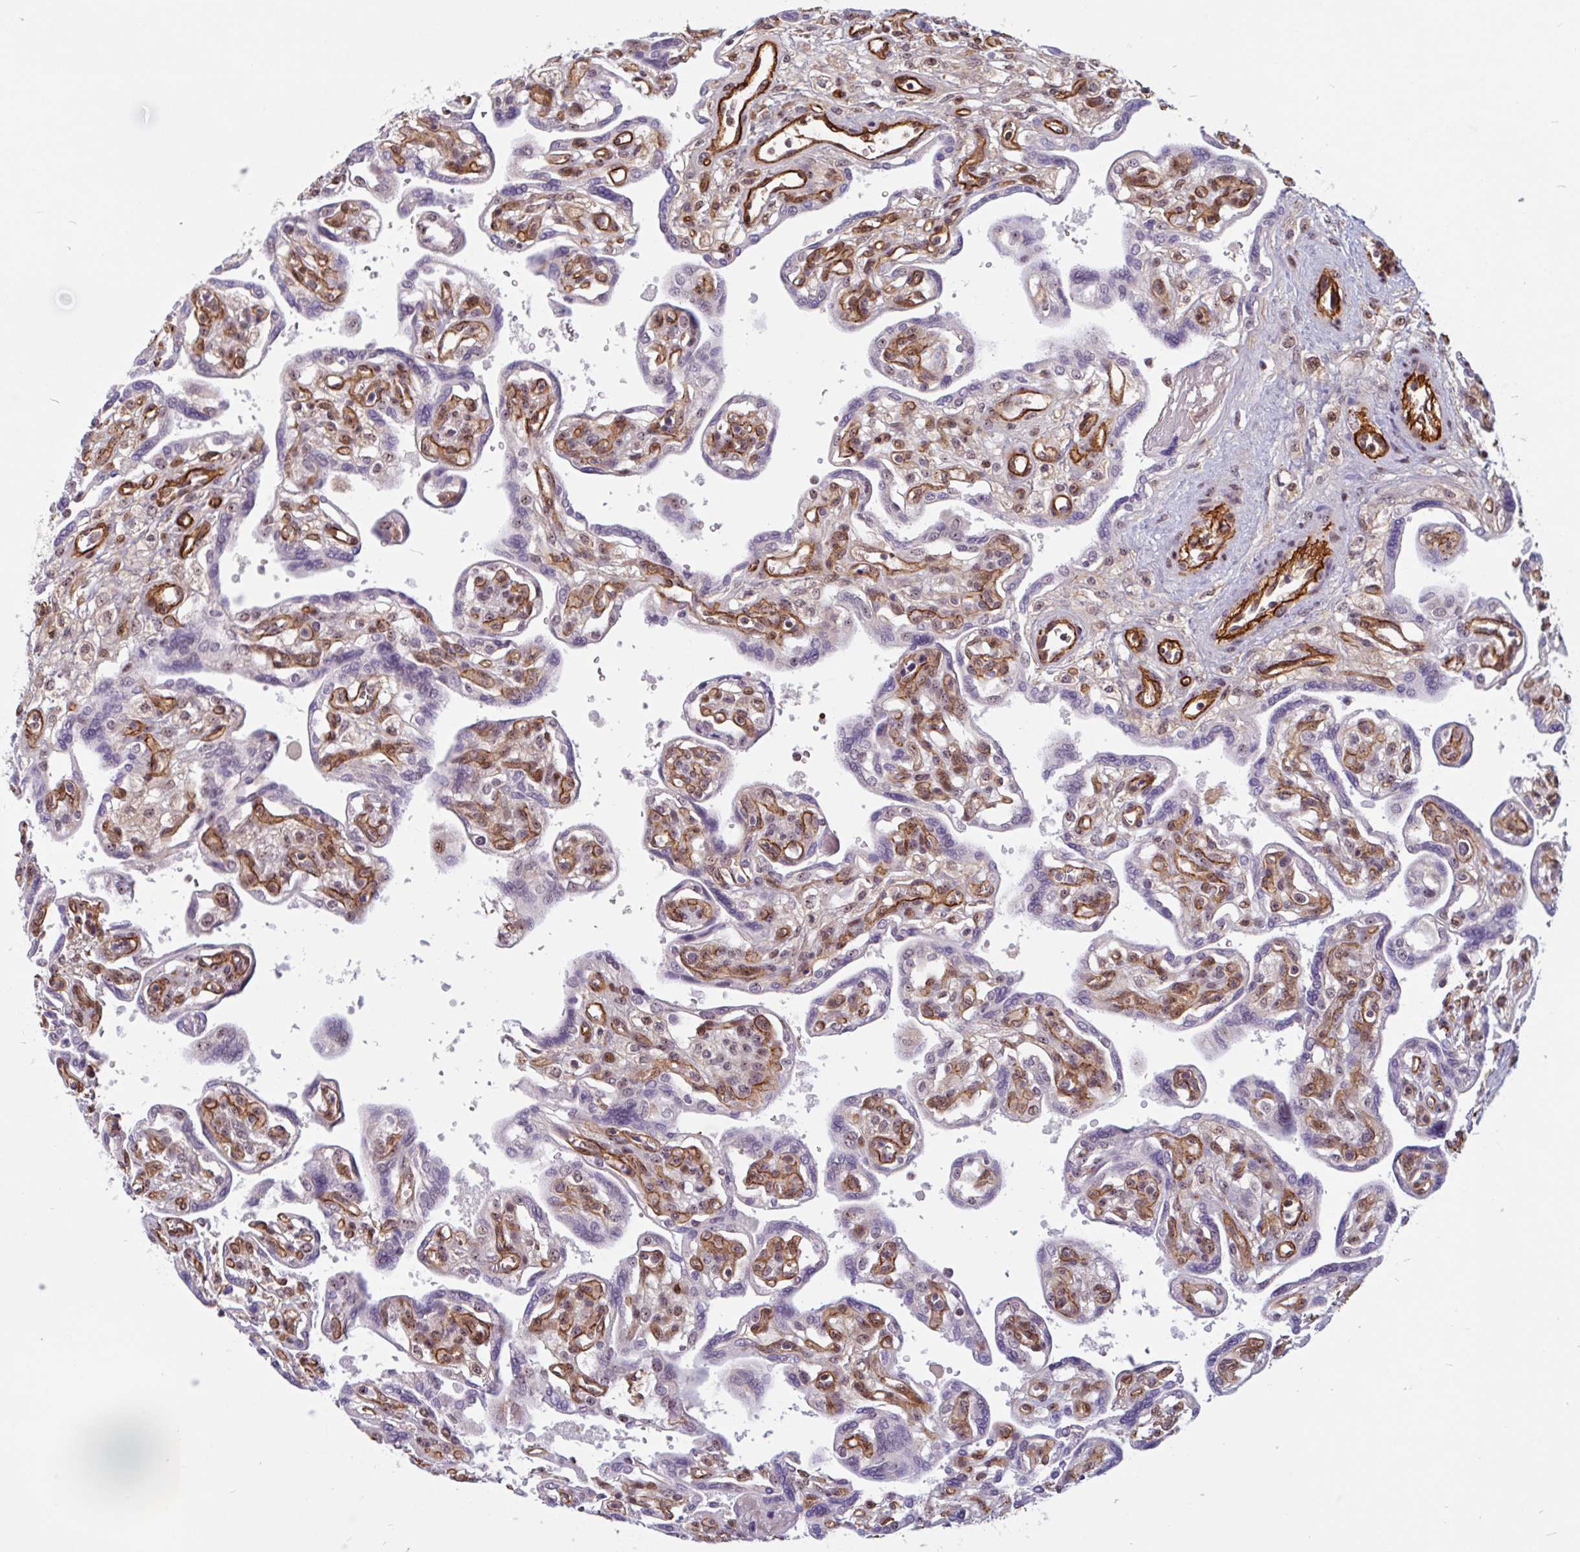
{"staining": {"intensity": "moderate", "quantity": ">75%", "location": "nuclear"}, "tissue": "placenta", "cell_type": "Decidual cells", "image_type": "normal", "snomed": [{"axis": "morphology", "description": "Normal tissue, NOS"}, {"axis": "topography", "description": "Placenta"}], "caption": "IHC staining of unremarkable placenta, which shows medium levels of moderate nuclear positivity in approximately >75% of decidual cells indicating moderate nuclear protein staining. The staining was performed using DAB (3,3'-diaminobenzidine) (brown) for protein detection and nuclei were counterstained in hematoxylin (blue).", "gene": "ZNF689", "patient": {"sex": "female", "age": 39}}